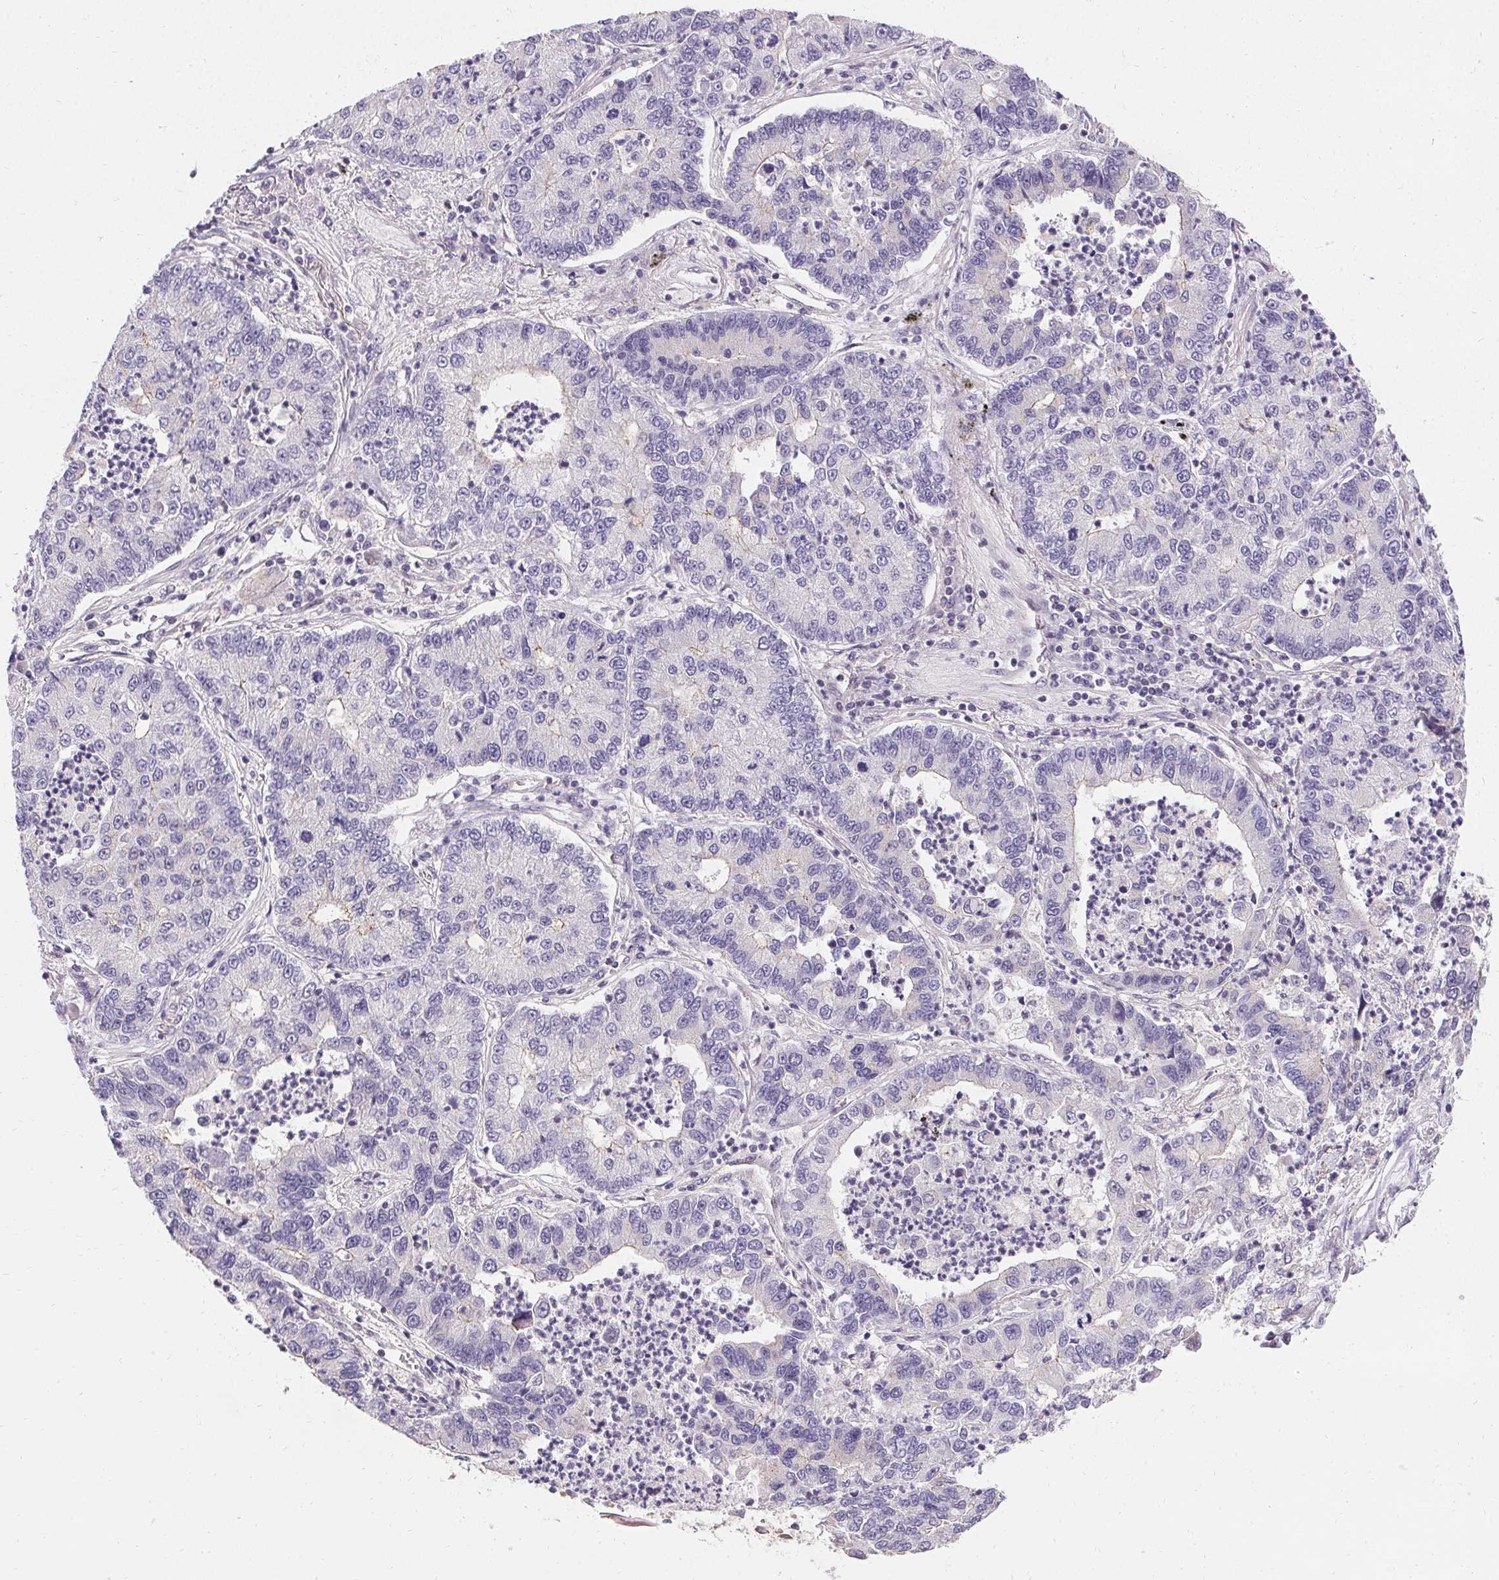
{"staining": {"intensity": "negative", "quantity": "none", "location": "none"}, "tissue": "lung cancer", "cell_type": "Tumor cells", "image_type": "cancer", "snomed": [{"axis": "morphology", "description": "Adenocarcinoma, NOS"}, {"axis": "topography", "description": "Lung"}], "caption": "High power microscopy photomicrograph of an immunohistochemistry photomicrograph of lung cancer (adenocarcinoma), revealing no significant expression in tumor cells.", "gene": "APLP1", "patient": {"sex": "female", "age": 57}}